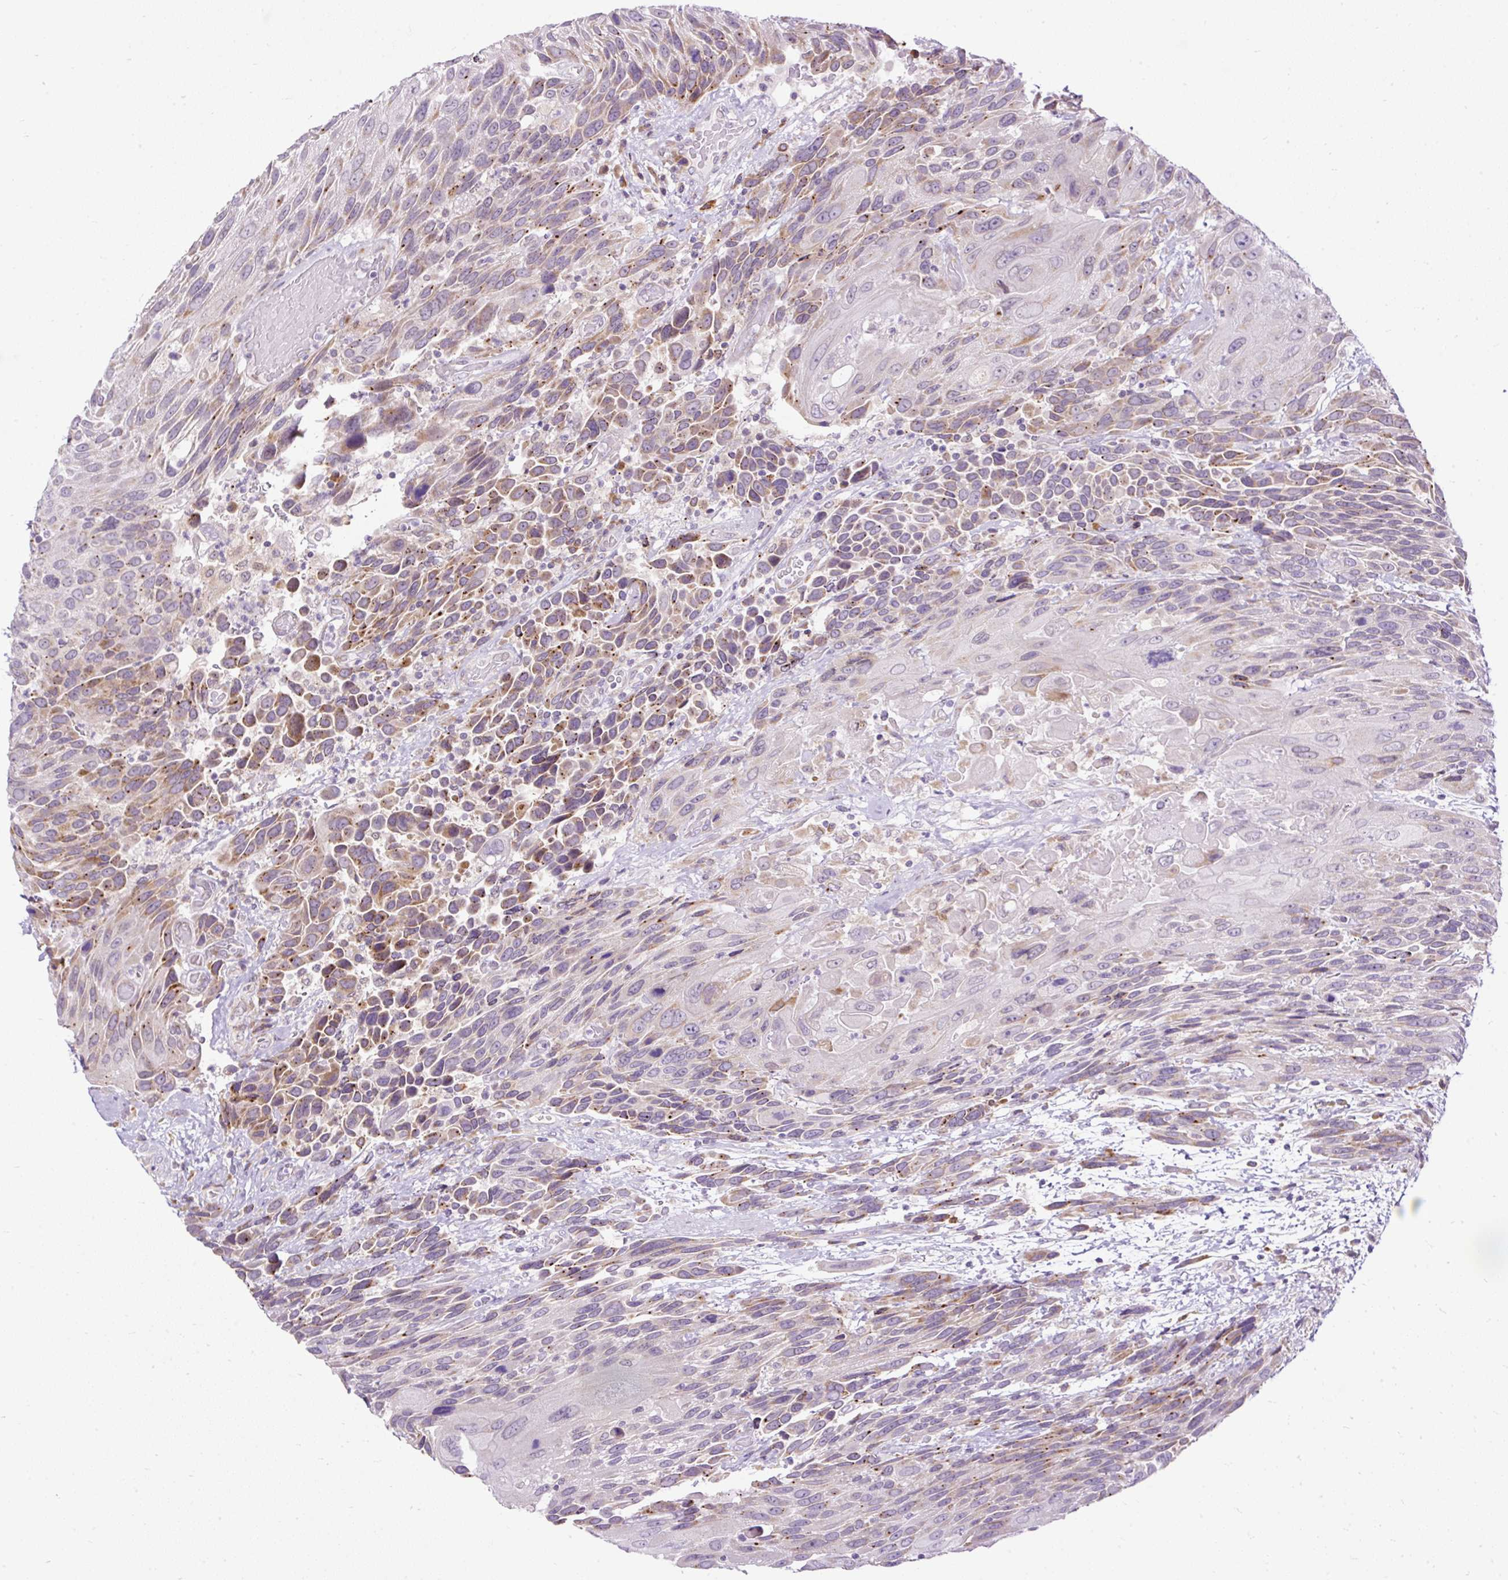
{"staining": {"intensity": "moderate", "quantity": "25%-75%", "location": "cytoplasmic/membranous"}, "tissue": "urothelial cancer", "cell_type": "Tumor cells", "image_type": "cancer", "snomed": [{"axis": "morphology", "description": "Urothelial carcinoma, High grade"}, {"axis": "topography", "description": "Urinary bladder"}], "caption": "A brown stain highlights moderate cytoplasmic/membranous staining of a protein in human high-grade urothelial carcinoma tumor cells.", "gene": "FMC1", "patient": {"sex": "female", "age": 70}}